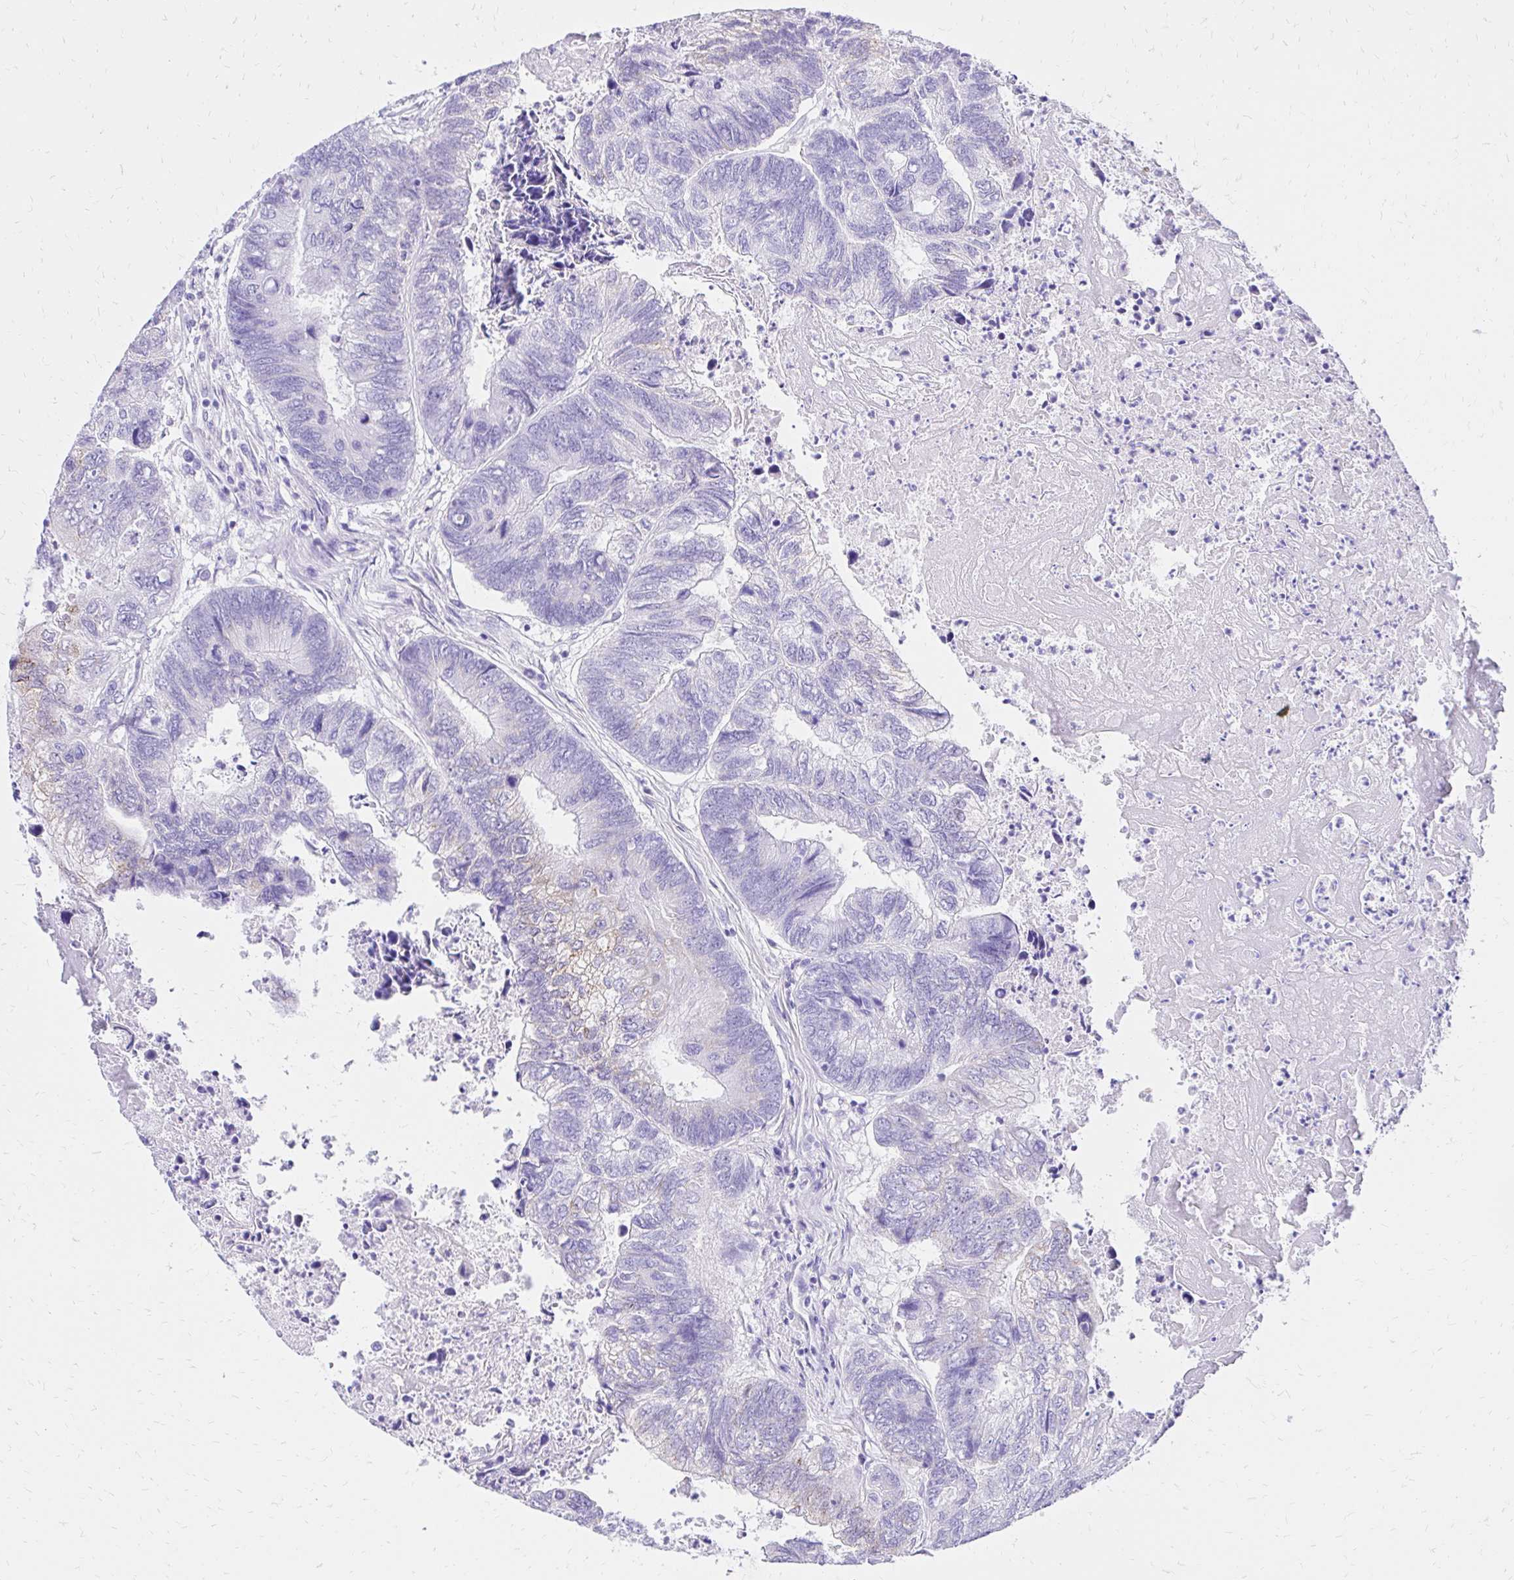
{"staining": {"intensity": "negative", "quantity": "none", "location": "none"}, "tissue": "colorectal cancer", "cell_type": "Tumor cells", "image_type": "cancer", "snomed": [{"axis": "morphology", "description": "Adenocarcinoma, NOS"}, {"axis": "topography", "description": "Colon"}], "caption": "IHC histopathology image of neoplastic tissue: human adenocarcinoma (colorectal) stained with DAB (3,3'-diaminobenzidine) demonstrates no significant protein positivity in tumor cells. (Brightfield microscopy of DAB (3,3'-diaminobenzidine) immunohistochemistry at high magnification).", "gene": "S100G", "patient": {"sex": "female", "age": 67}}